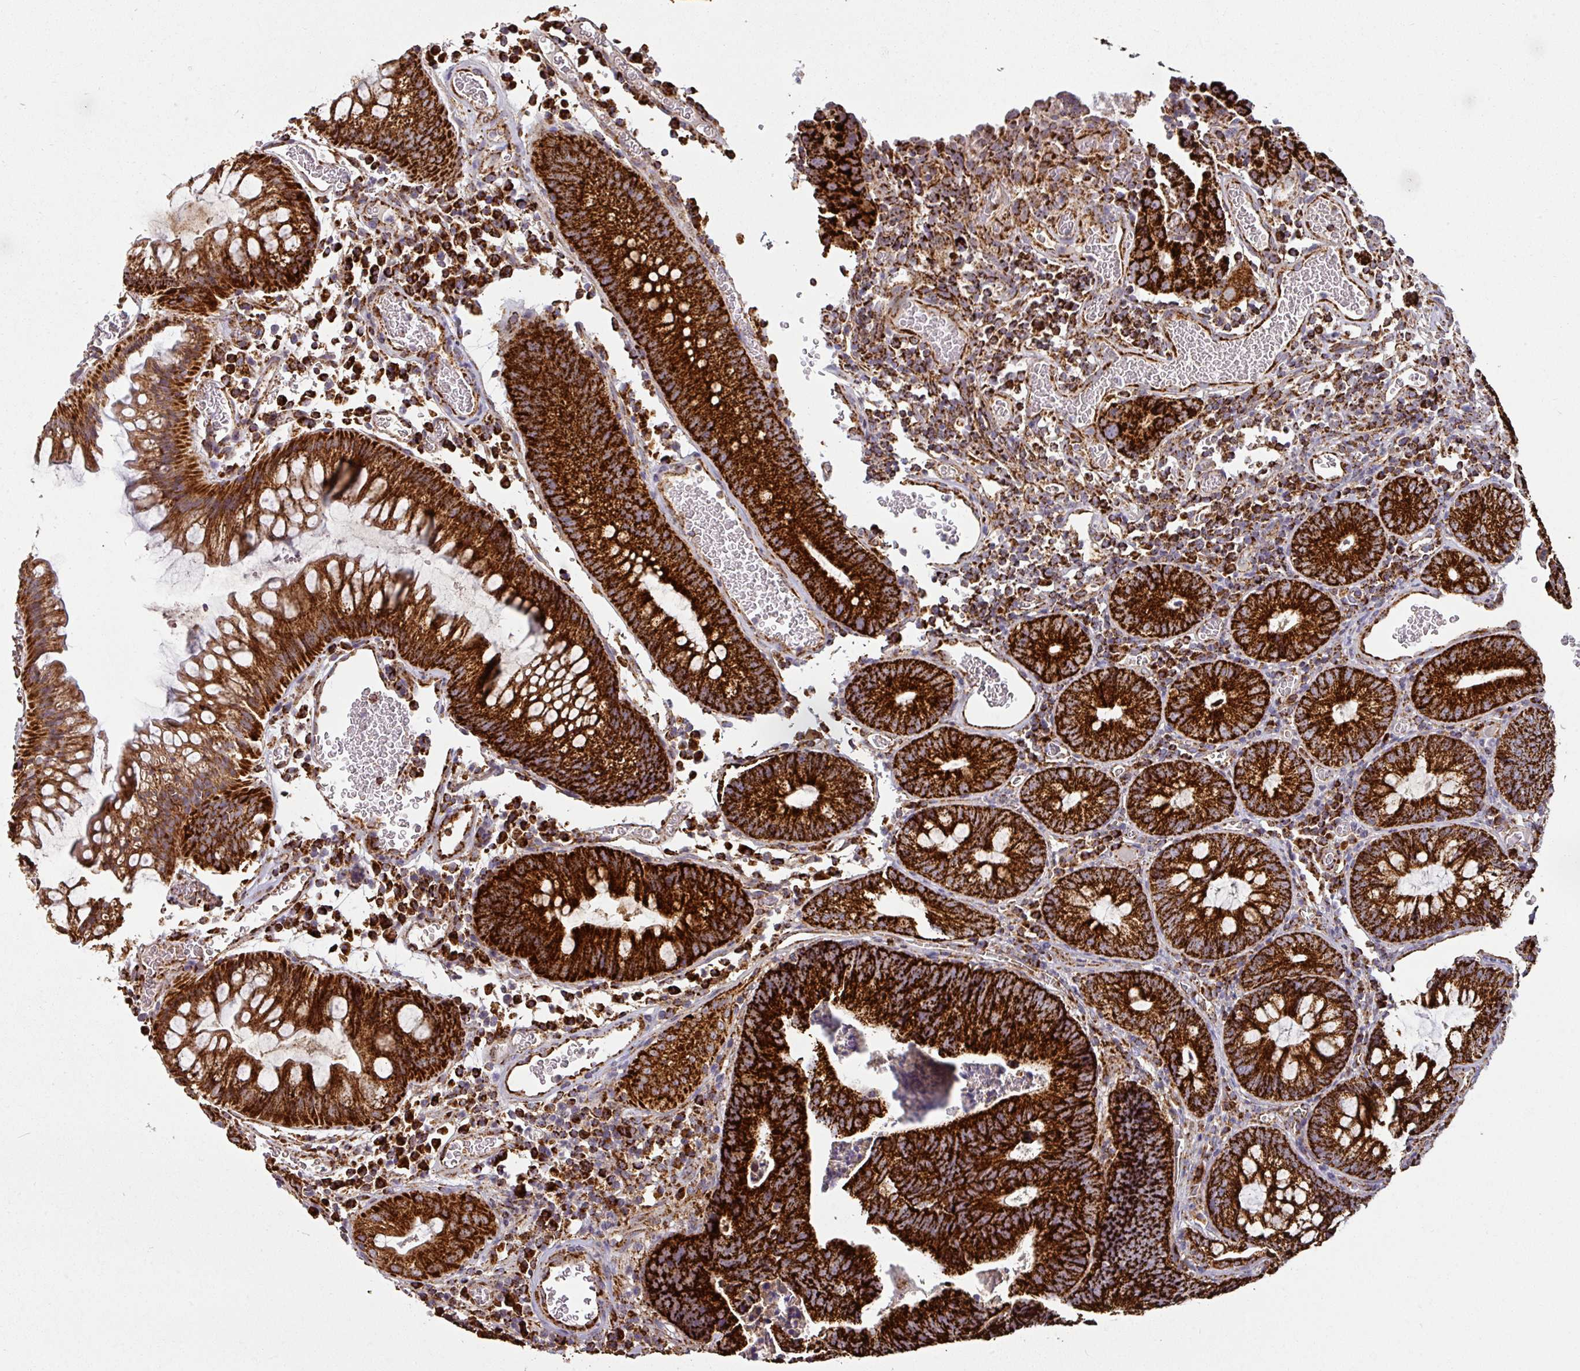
{"staining": {"intensity": "strong", "quantity": ">75%", "location": "cytoplasmic/membranous"}, "tissue": "colorectal cancer", "cell_type": "Tumor cells", "image_type": "cancer", "snomed": [{"axis": "morphology", "description": "Adenocarcinoma, NOS"}, {"axis": "topography", "description": "Colon"}], "caption": "A high-resolution image shows IHC staining of colorectal cancer, which exhibits strong cytoplasmic/membranous positivity in about >75% of tumor cells.", "gene": "TRAP1", "patient": {"sex": "female", "age": 57}}